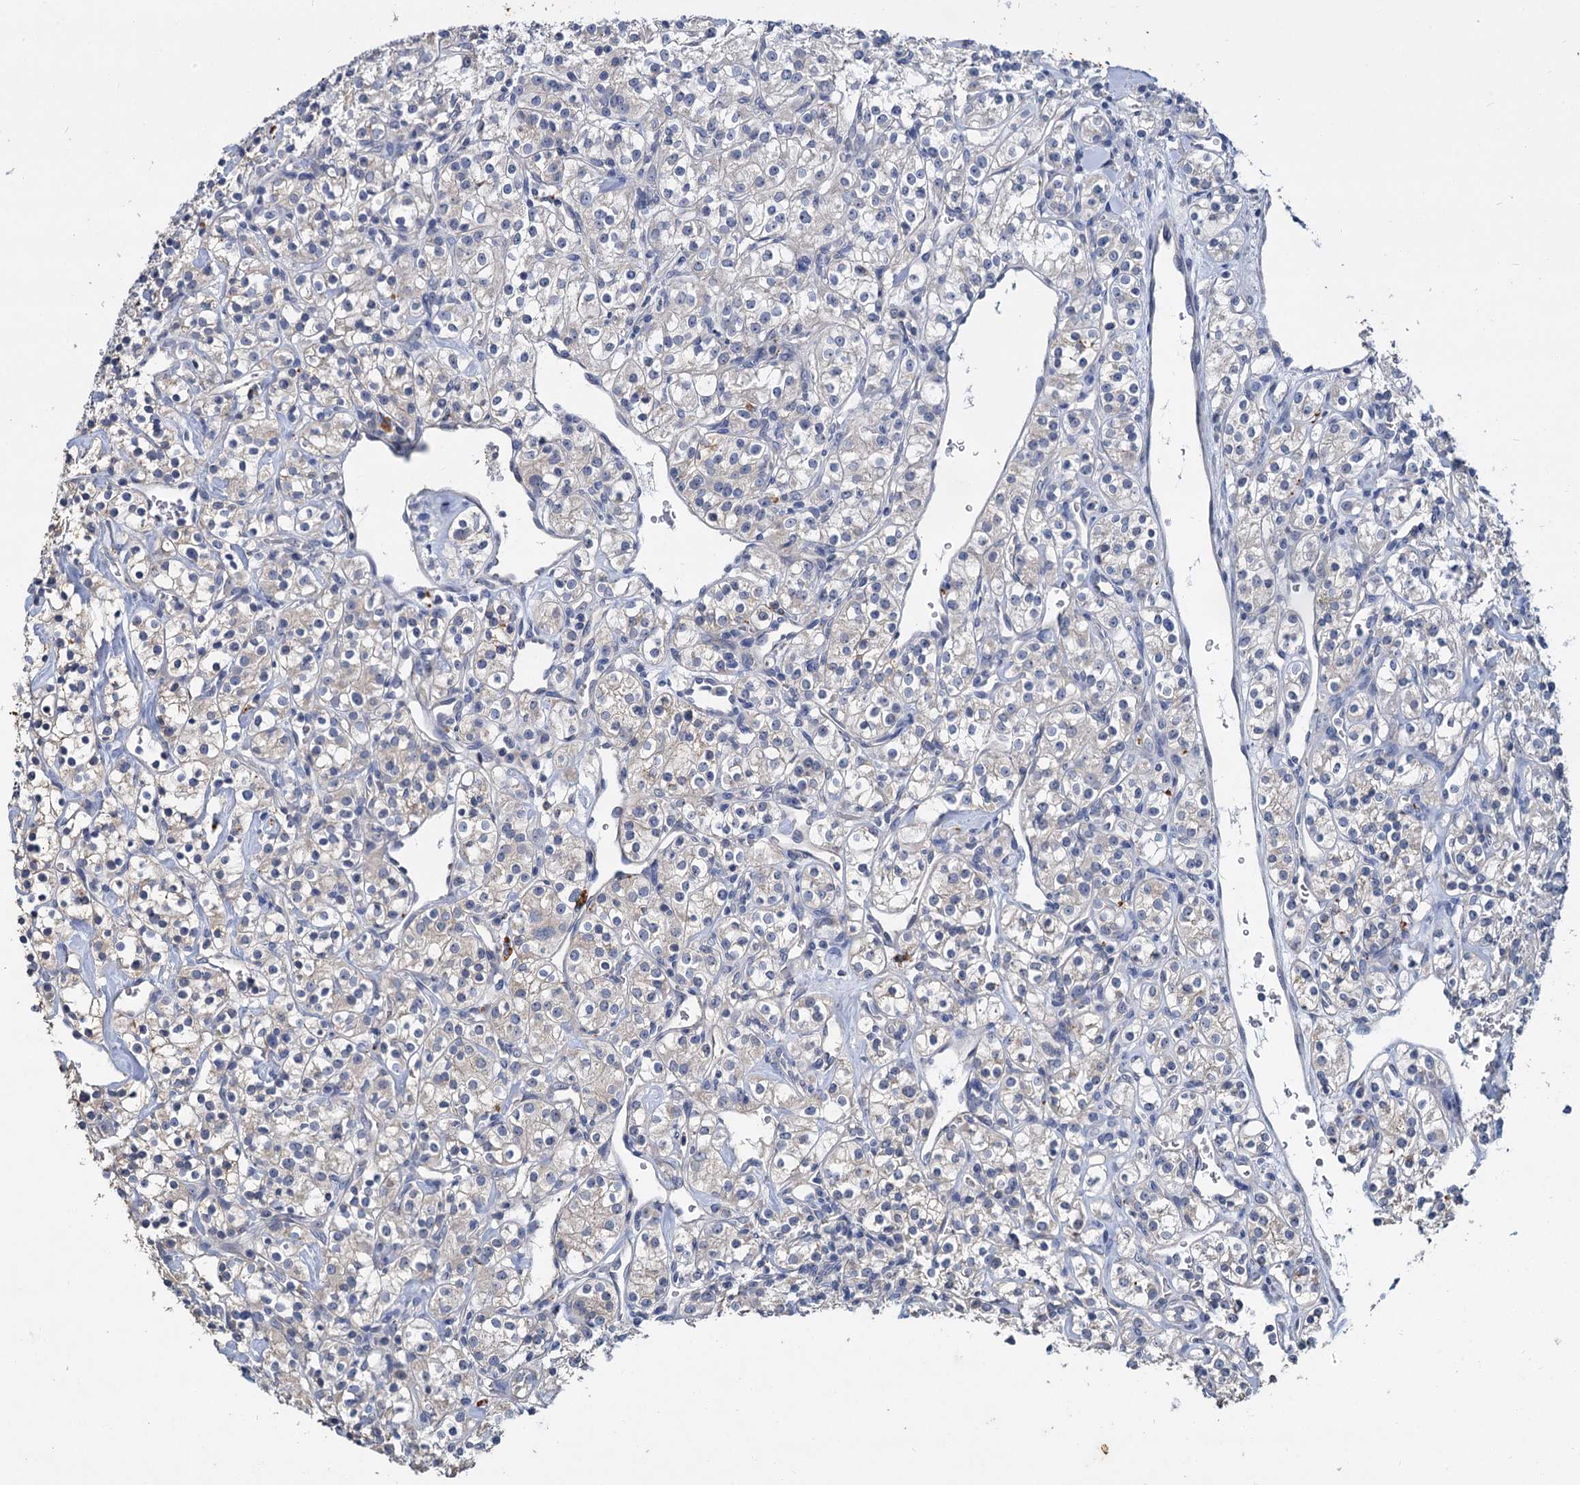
{"staining": {"intensity": "negative", "quantity": "none", "location": "none"}, "tissue": "renal cancer", "cell_type": "Tumor cells", "image_type": "cancer", "snomed": [{"axis": "morphology", "description": "Adenocarcinoma, NOS"}, {"axis": "topography", "description": "Kidney"}], "caption": "This is an immunohistochemistry micrograph of adenocarcinoma (renal). There is no positivity in tumor cells.", "gene": "ATP9A", "patient": {"sex": "male", "age": 77}}